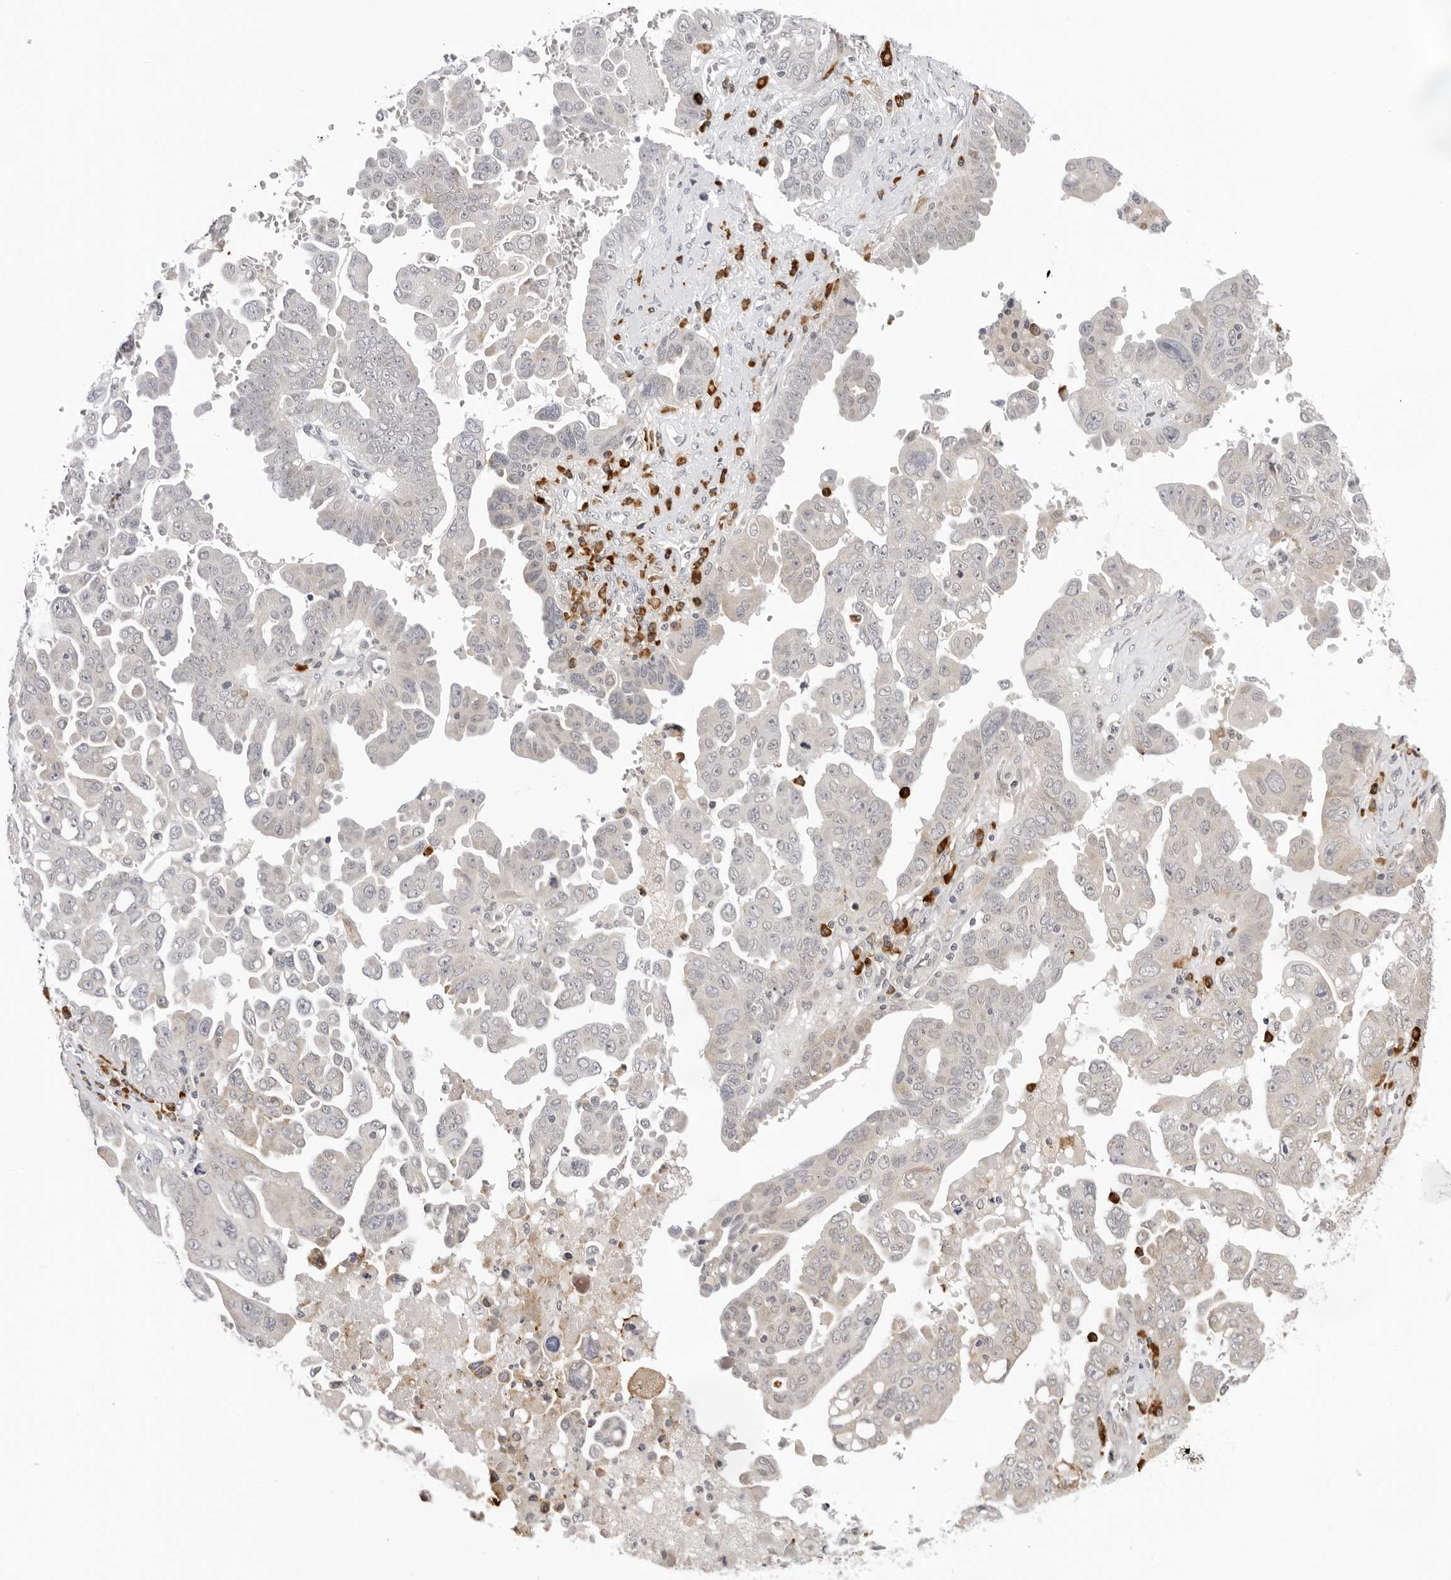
{"staining": {"intensity": "negative", "quantity": "none", "location": "none"}, "tissue": "ovarian cancer", "cell_type": "Tumor cells", "image_type": "cancer", "snomed": [{"axis": "morphology", "description": "Carcinoma, endometroid"}, {"axis": "topography", "description": "Ovary"}], "caption": "Tumor cells show no significant staining in endometroid carcinoma (ovarian). (Stains: DAB (3,3'-diaminobenzidine) immunohistochemistry (IHC) with hematoxylin counter stain, Microscopy: brightfield microscopy at high magnification).", "gene": "IL17RA", "patient": {"sex": "female", "age": 62}}